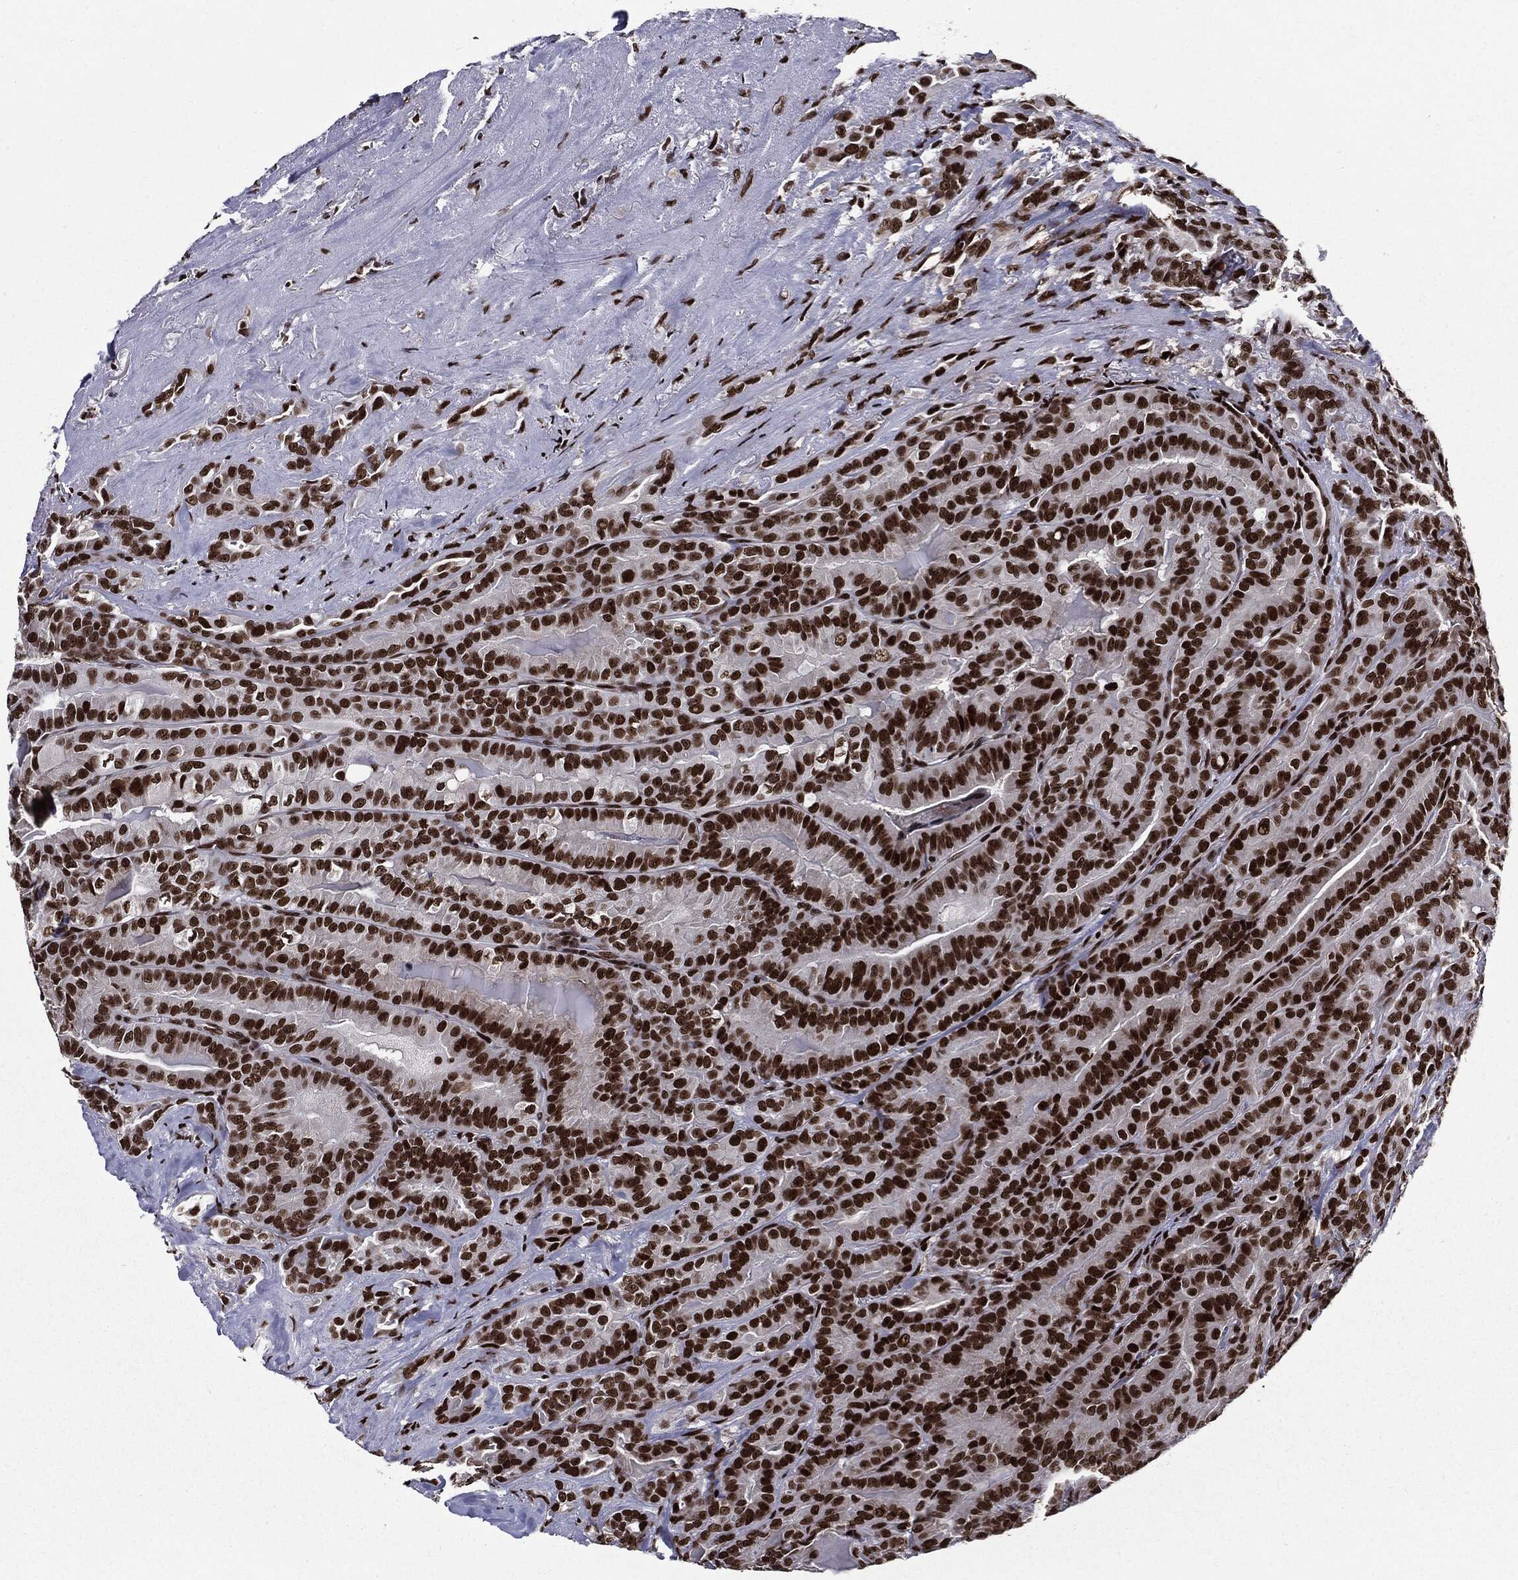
{"staining": {"intensity": "strong", "quantity": ">75%", "location": "nuclear"}, "tissue": "thyroid cancer", "cell_type": "Tumor cells", "image_type": "cancer", "snomed": [{"axis": "morphology", "description": "Papillary adenocarcinoma, NOS"}, {"axis": "topography", "description": "Thyroid gland"}], "caption": "A histopathology image of papillary adenocarcinoma (thyroid) stained for a protein displays strong nuclear brown staining in tumor cells.", "gene": "ZFP91", "patient": {"sex": "male", "age": 61}}